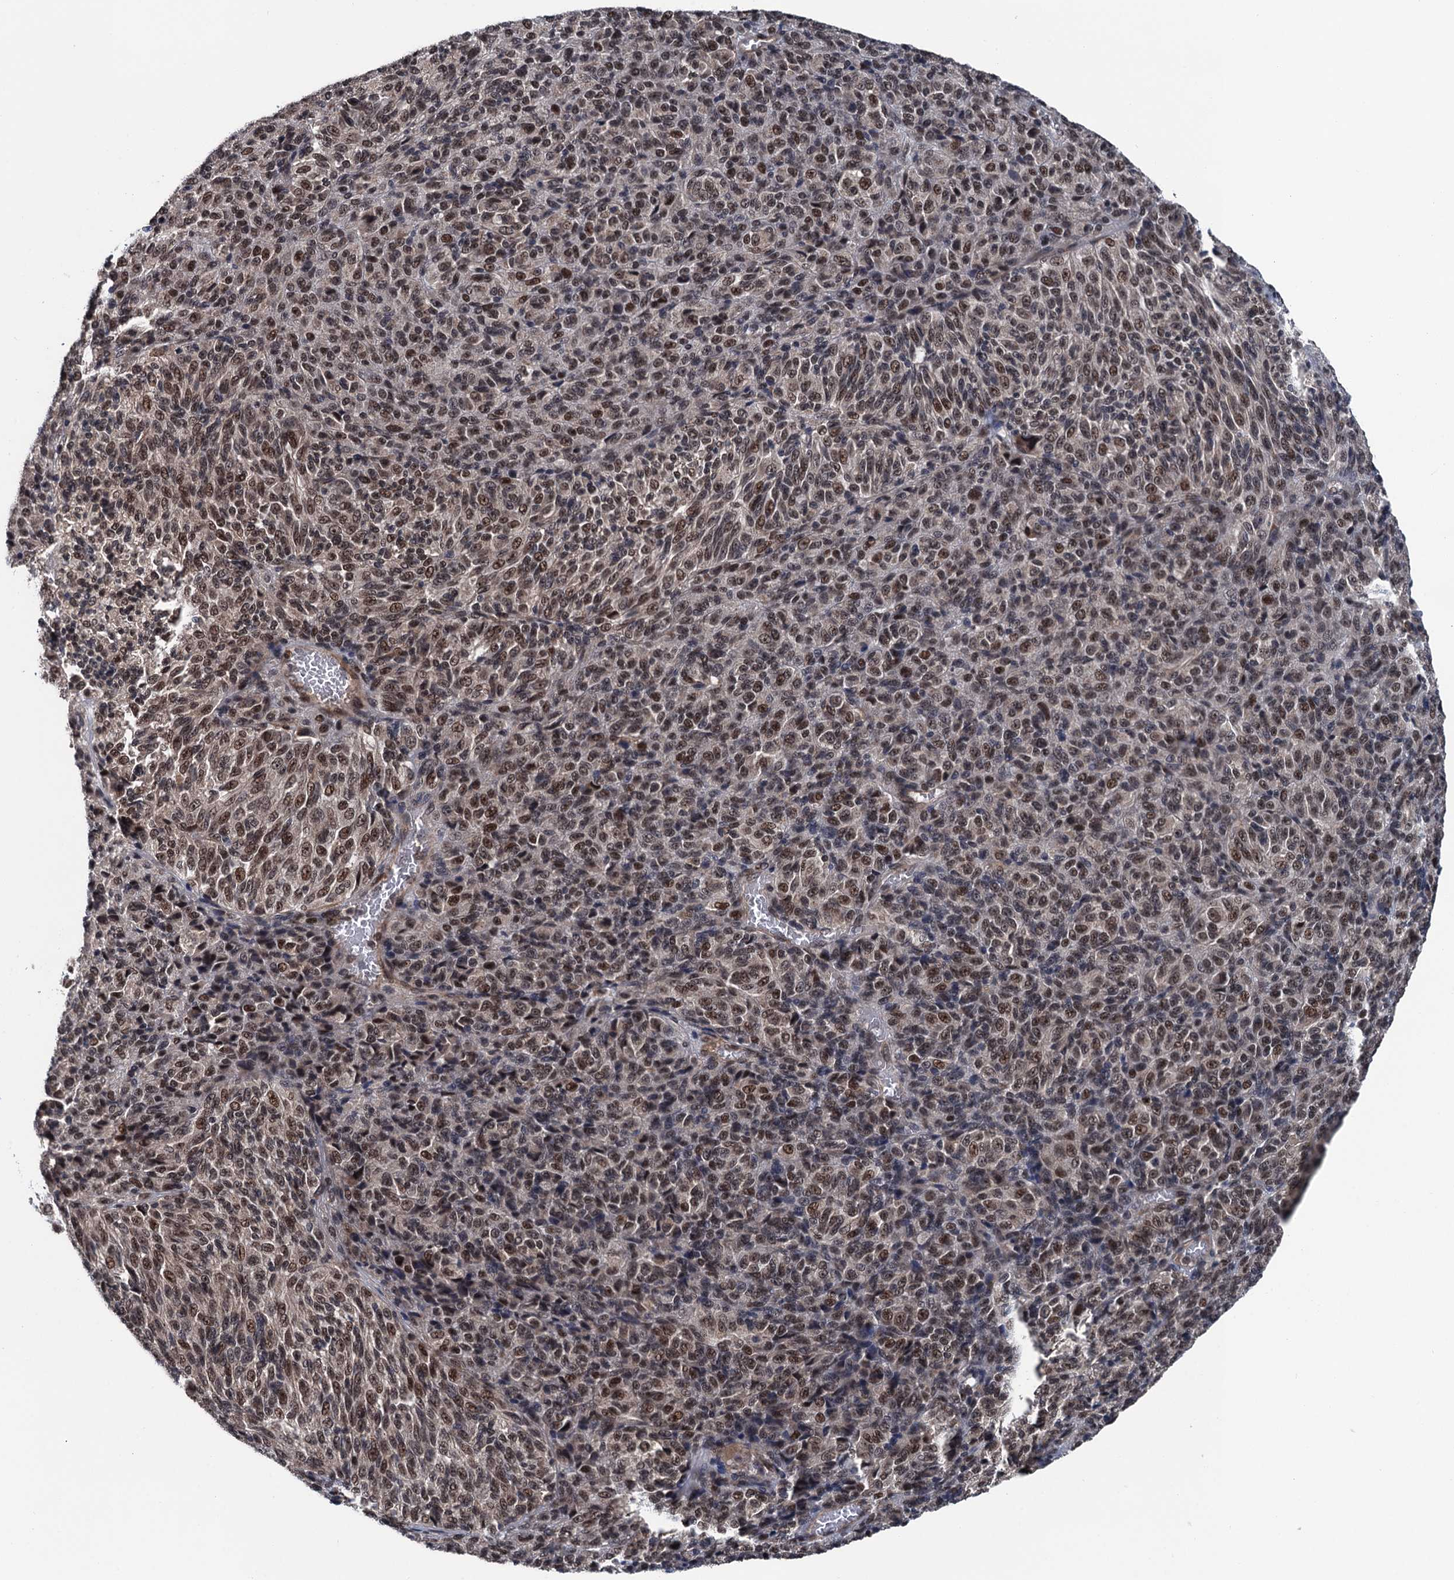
{"staining": {"intensity": "moderate", "quantity": "25%-75%", "location": "nuclear"}, "tissue": "melanoma", "cell_type": "Tumor cells", "image_type": "cancer", "snomed": [{"axis": "morphology", "description": "Malignant melanoma, Metastatic site"}, {"axis": "topography", "description": "Brain"}], "caption": "Immunohistochemistry (IHC) histopathology image of neoplastic tissue: melanoma stained using immunohistochemistry (IHC) demonstrates medium levels of moderate protein expression localized specifically in the nuclear of tumor cells, appearing as a nuclear brown color.", "gene": "RASSF4", "patient": {"sex": "female", "age": 56}}